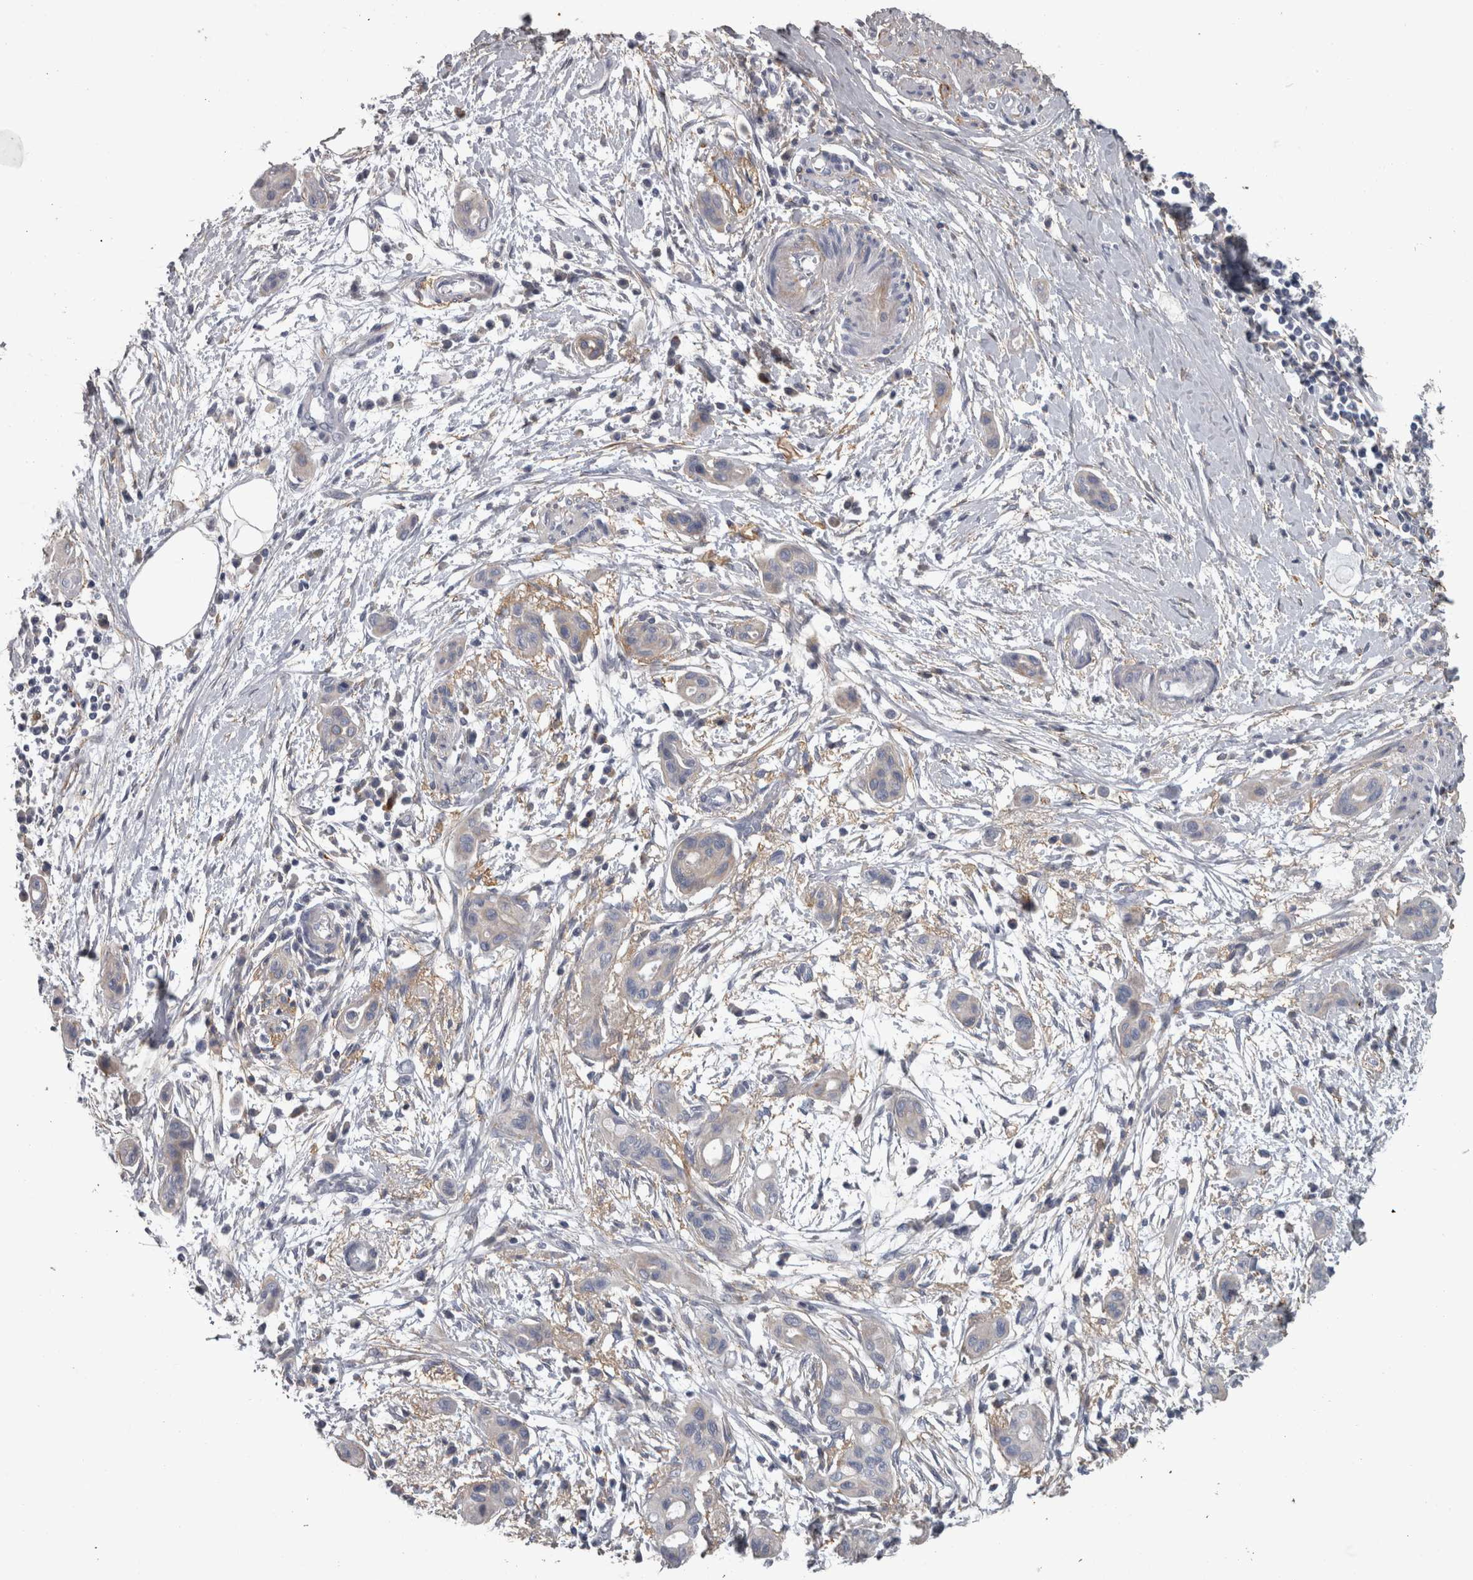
{"staining": {"intensity": "negative", "quantity": "none", "location": "none"}, "tissue": "pancreatic cancer", "cell_type": "Tumor cells", "image_type": "cancer", "snomed": [{"axis": "morphology", "description": "Adenocarcinoma, NOS"}, {"axis": "topography", "description": "Pancreas"}], "caption": "This is an immunohistochemistry (IHC) photomicrograph of pancreatic adenocarcinoma. There is no staining in tumor cells.", "gene": "EFEMP2", "patient": {"sex": "male", "age": 59}}